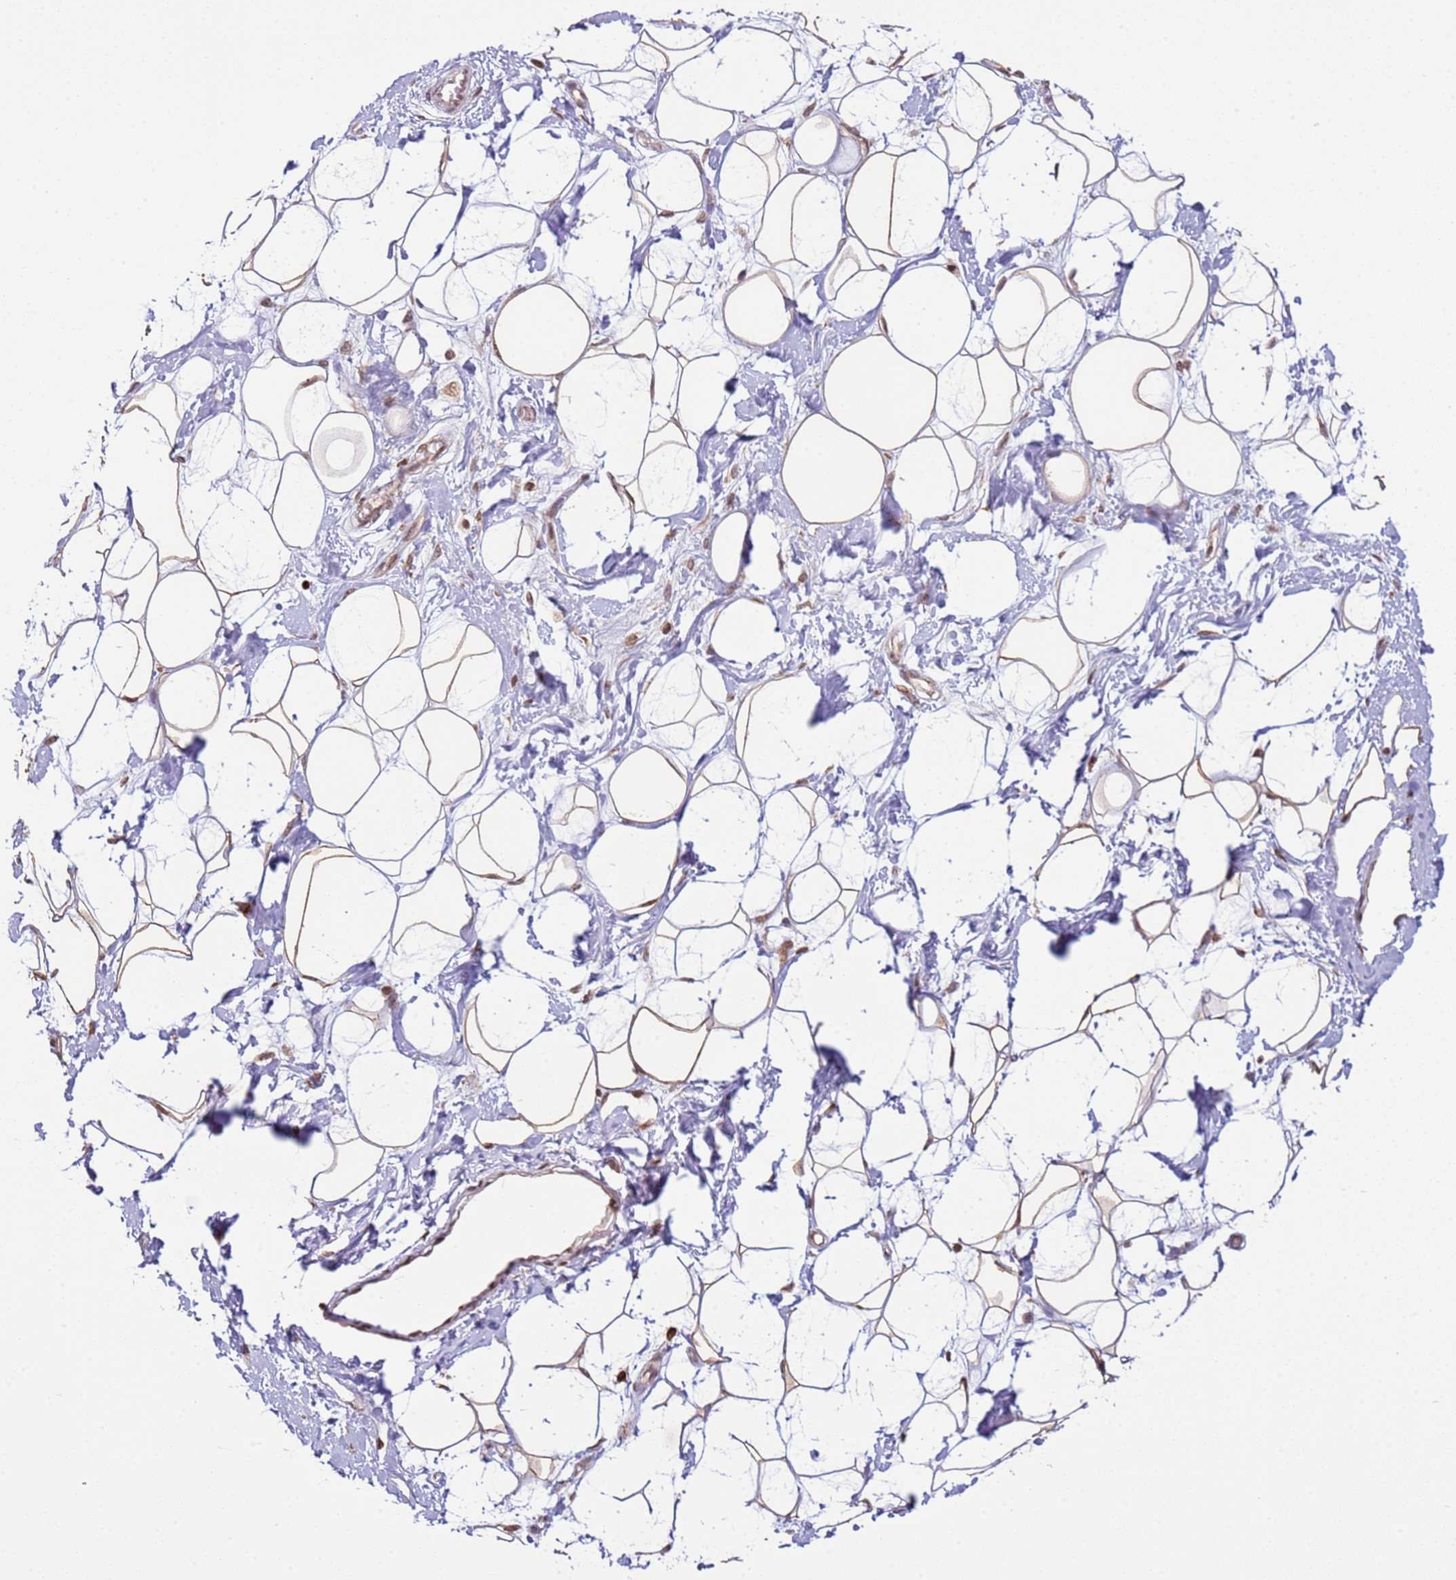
{"staining": {"intensity": "moderate", "quantity": ">75%", "location": "cytoplasmic/membranous,nuclear"}, "tissue": "adipose tissue", "cell_type": "Adipocytes", "image_type": "normal", "snomed": [{"axis": "morphology", "description": "Normal tissue, NOS"}, {"axis": "topography", "description": "Breast"}], "caption": "DAB immunohistochemical staining of benign adipose tissue exhibits moderate cytoplasmic/membranous,nuclear protein expression in approximately >75% of adipocytes. The protein of interest is shown in brown color, while the nuclei are stained blue.", "gene": "SCAF1", "patient": {"sex": "female", "age": 26}}